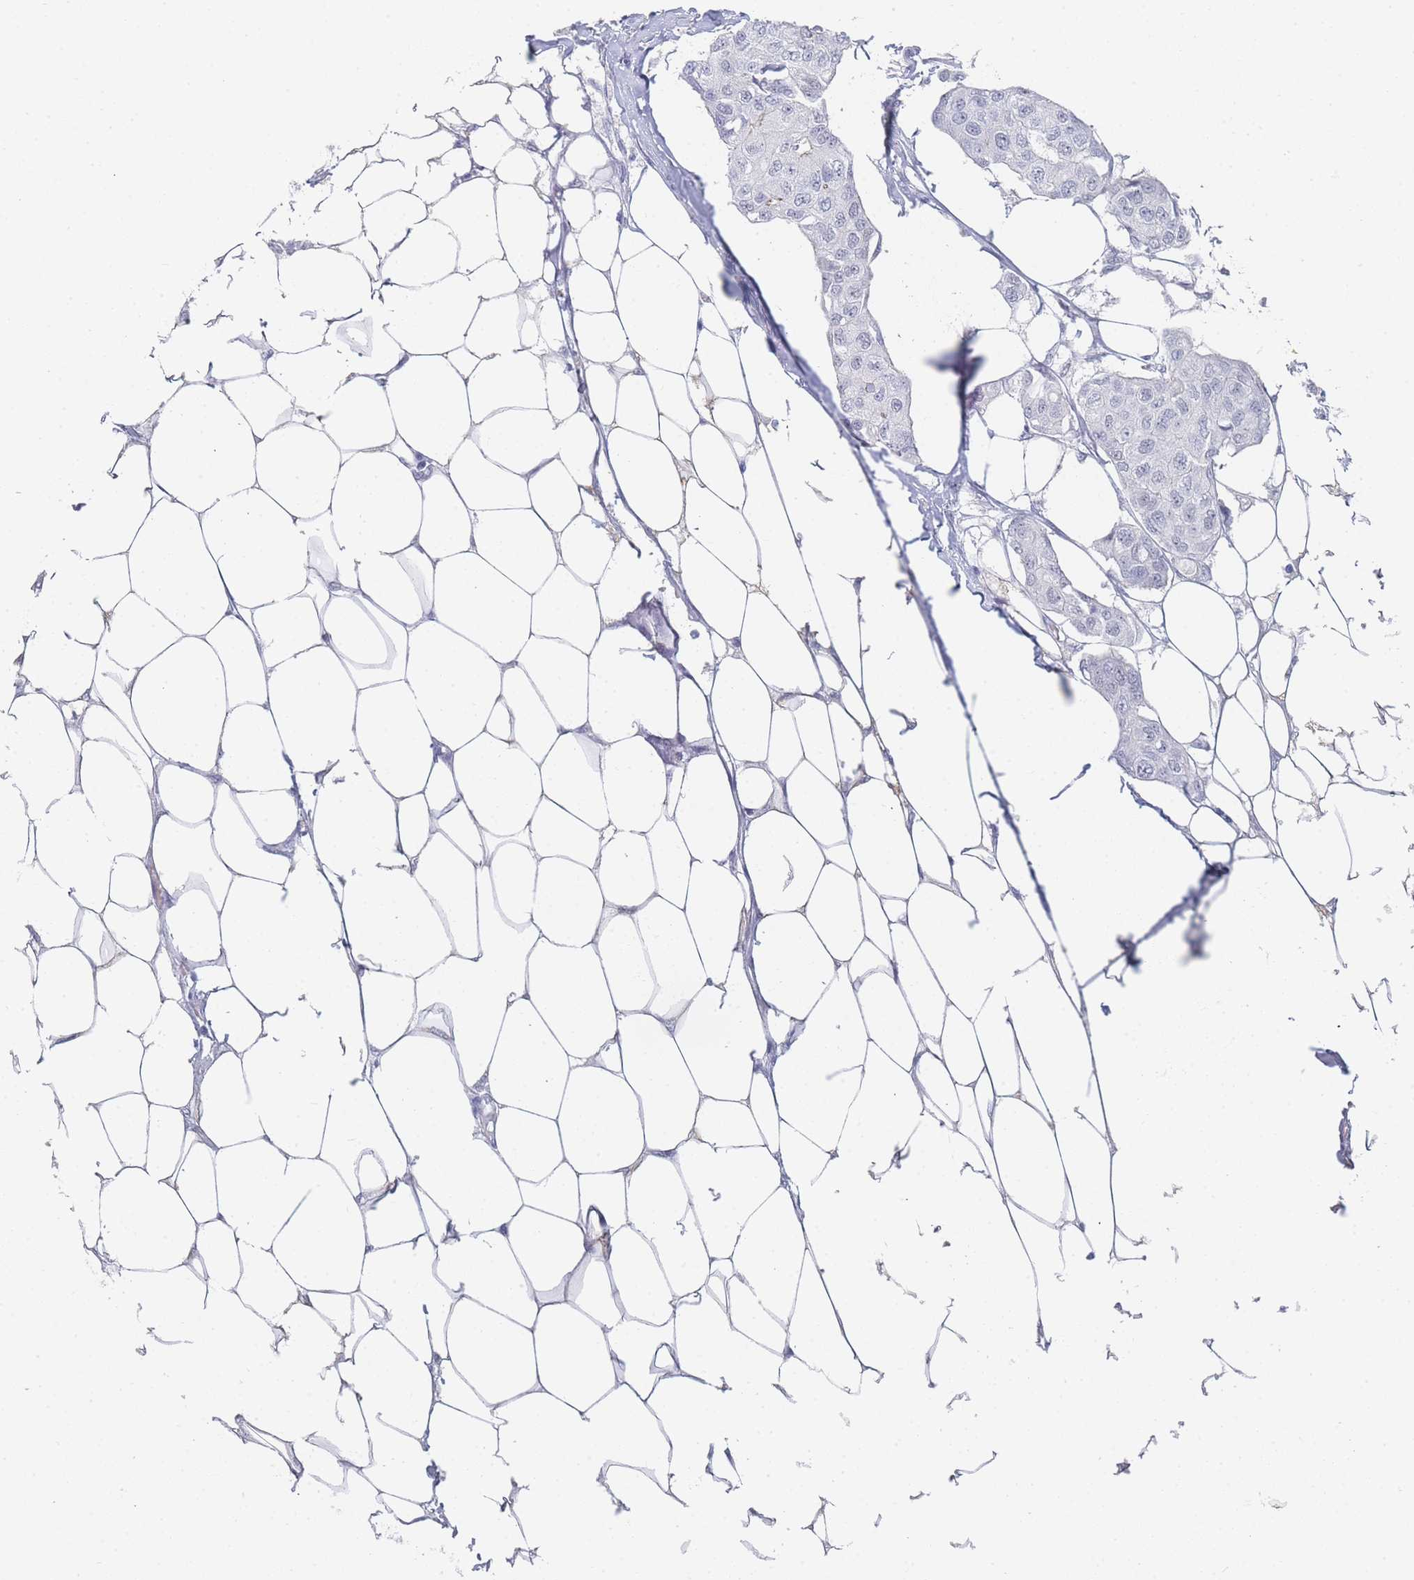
{"staining": {"intensity": "negative", "quantity": "none", "location": "none"}, "tissue": "breast cancer", "cell_type": "Tumor cells", "image_type": "cancer", "snomed": [{"axis": "morphology", "description": "Duct carcinoma"}, {"axis": "topography", "description": "Breast"}, {"axis": "topography", "description": "Lymph node"}], "caption": "Photomicrograph shows no protein staining in tumor cells of breast infiltrating ductal carcinoma tissue.", "gene": "IMPG1", "patient": {"sex": "female", "age": 80}}